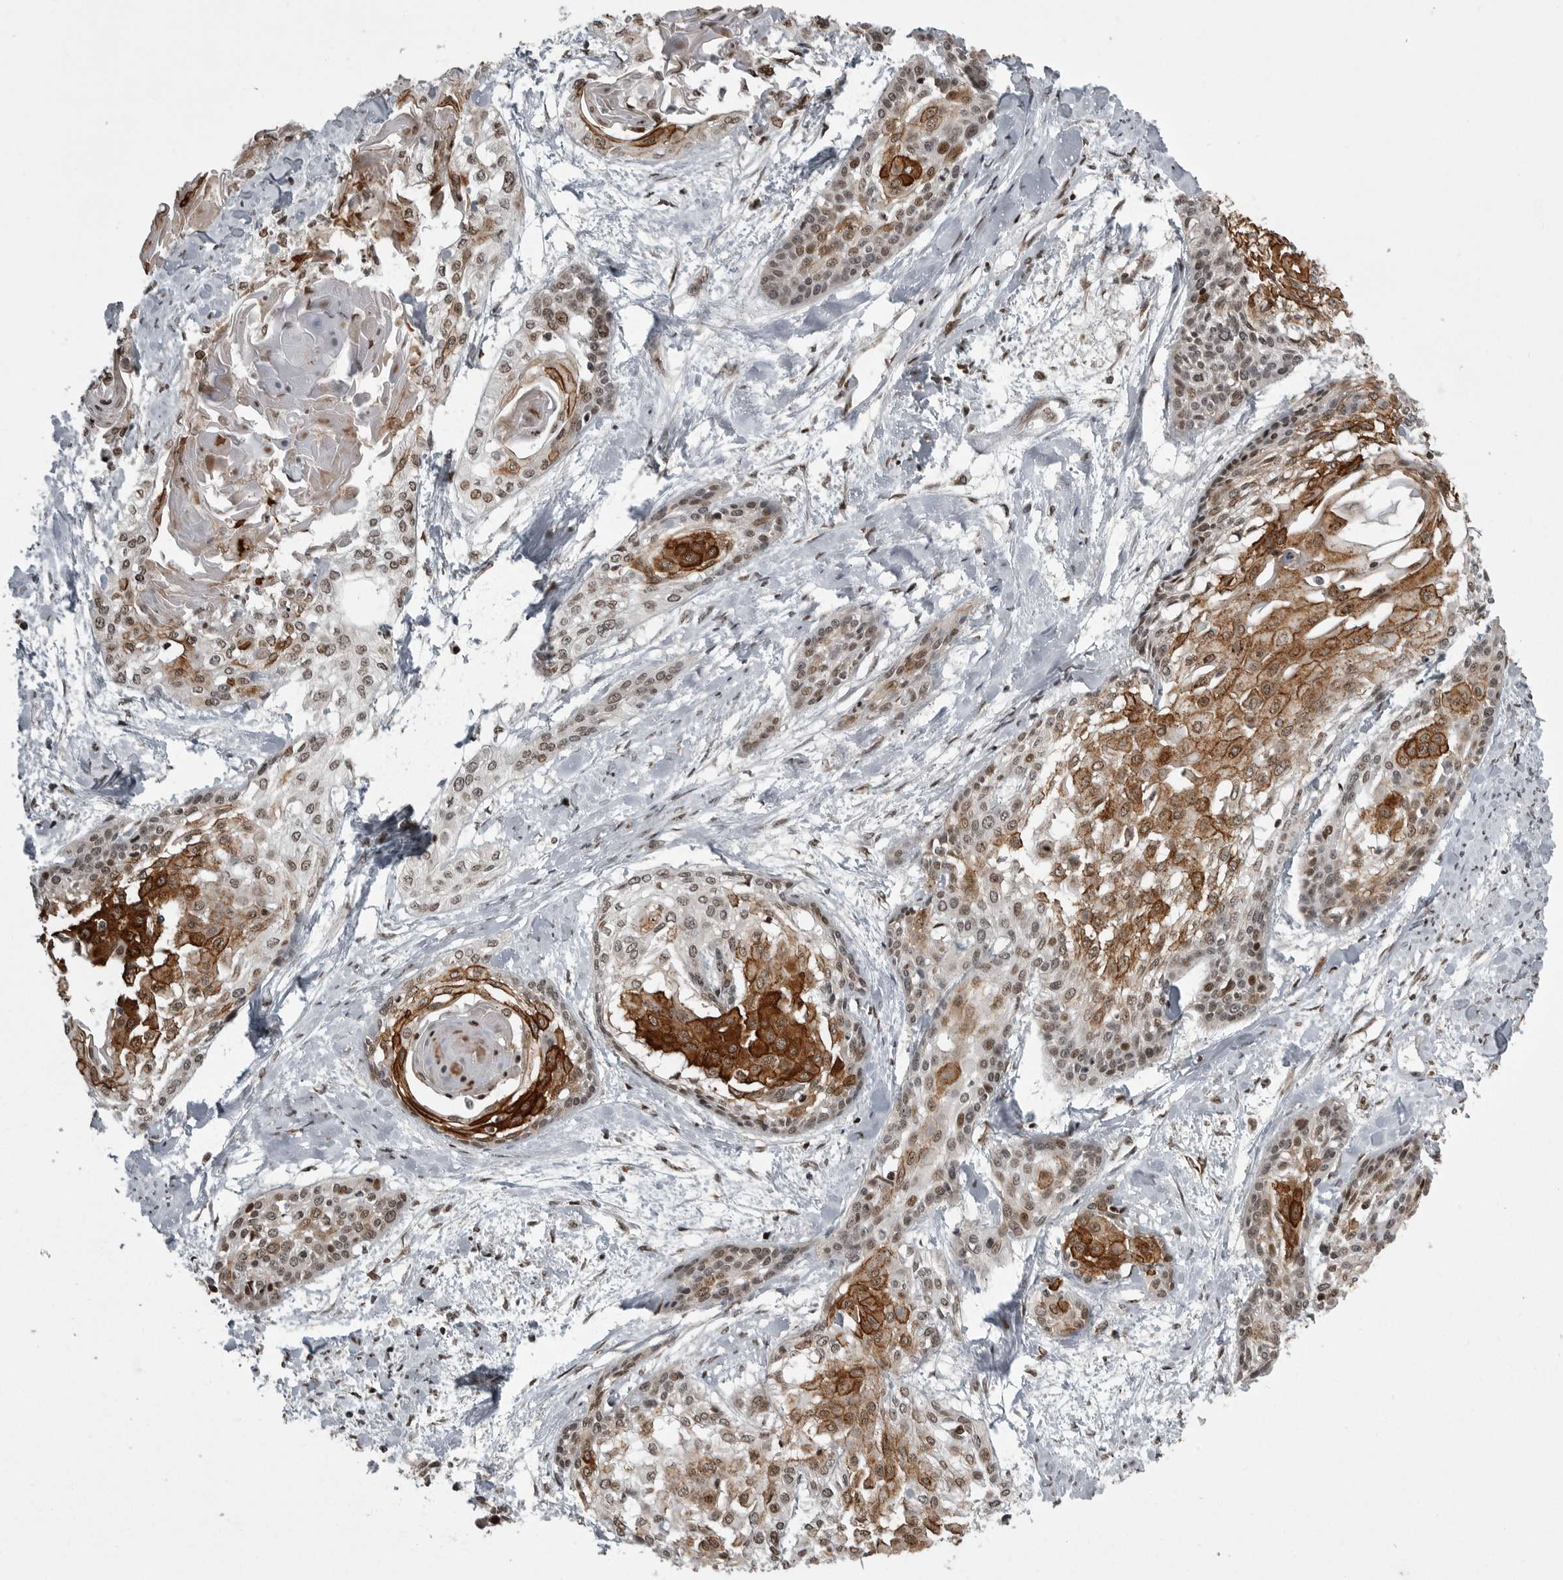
{"staining": {"intensity": "moderate", "quantity": "25%-75%", "location": "nuclear"}, "tissue": "cervical cancer", "cell_type": "Tumor cells", "image_type": "cancer", "snomed": [{"axis": "morphology", "description": "Squamous cell carcinoma, NOS"}, {"axis": "topography", "description": "Cervix"}], "caption": "Human squamous cell carcinoma (cervical) stained for a protein (brown) exhibits moderate nuclear positive expression in approximately 25%-75% of tumor cells.", "gene": "YAF2", "patient": {"sex": "female", "age": 57}}